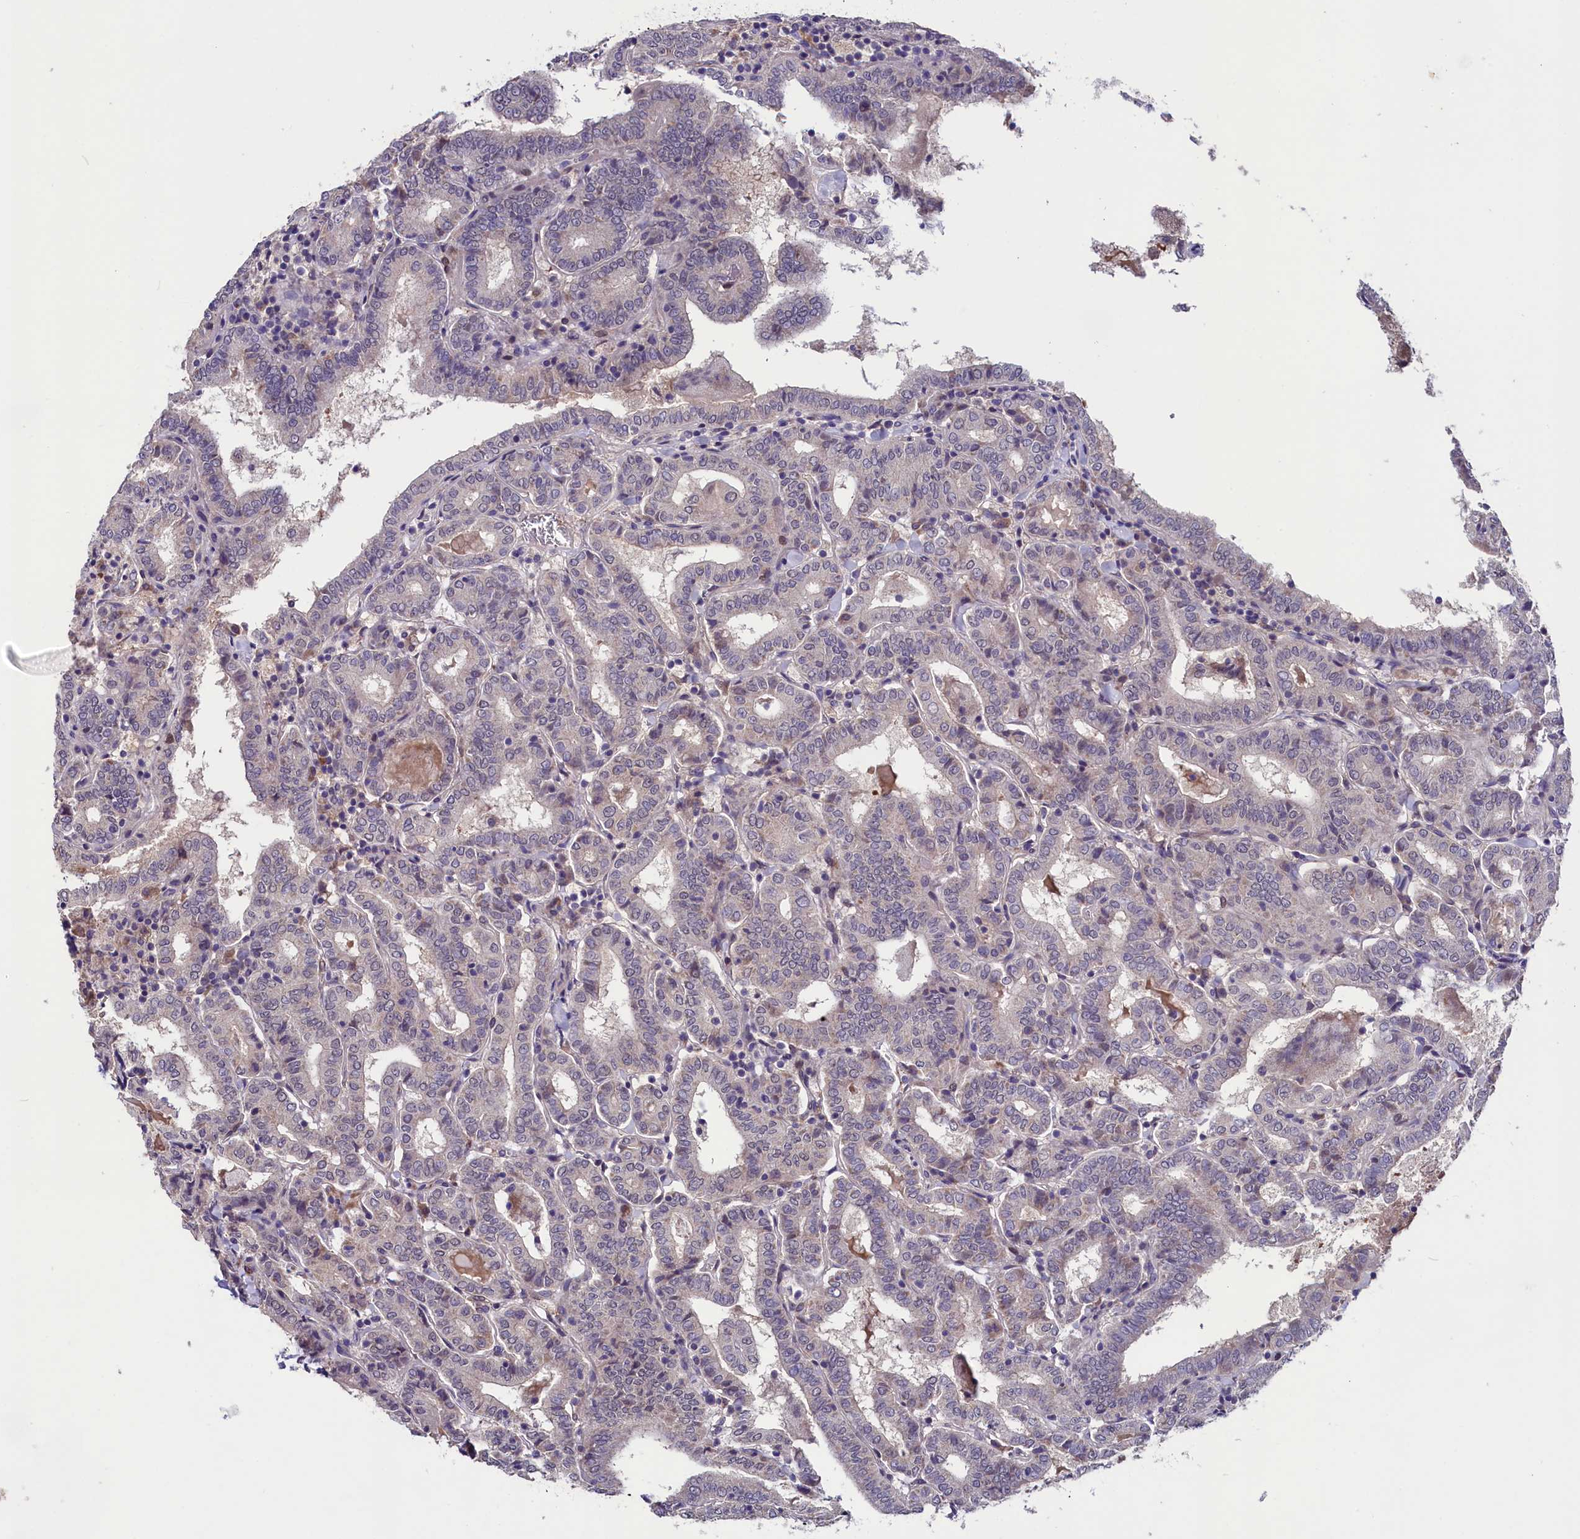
{"staining": {"intensity": "negative", "quantity": "none", "location": "none"}, "tissue": "thyroid cancer", "cell_type": "Tumor cells", "image_type": "cancer", "snomed": [{"axis": "morphology", "description": "Papillary adenocarcinoma, NOS"}, {"axis": "topography", "description": "Thyroid gland"}], "caption": "There is no significant staining in tumor cells of papillary adenocarcinoma (thyroid).", "gene": "SLC39A6", "patient": {"sex": "female", "age": 72}}